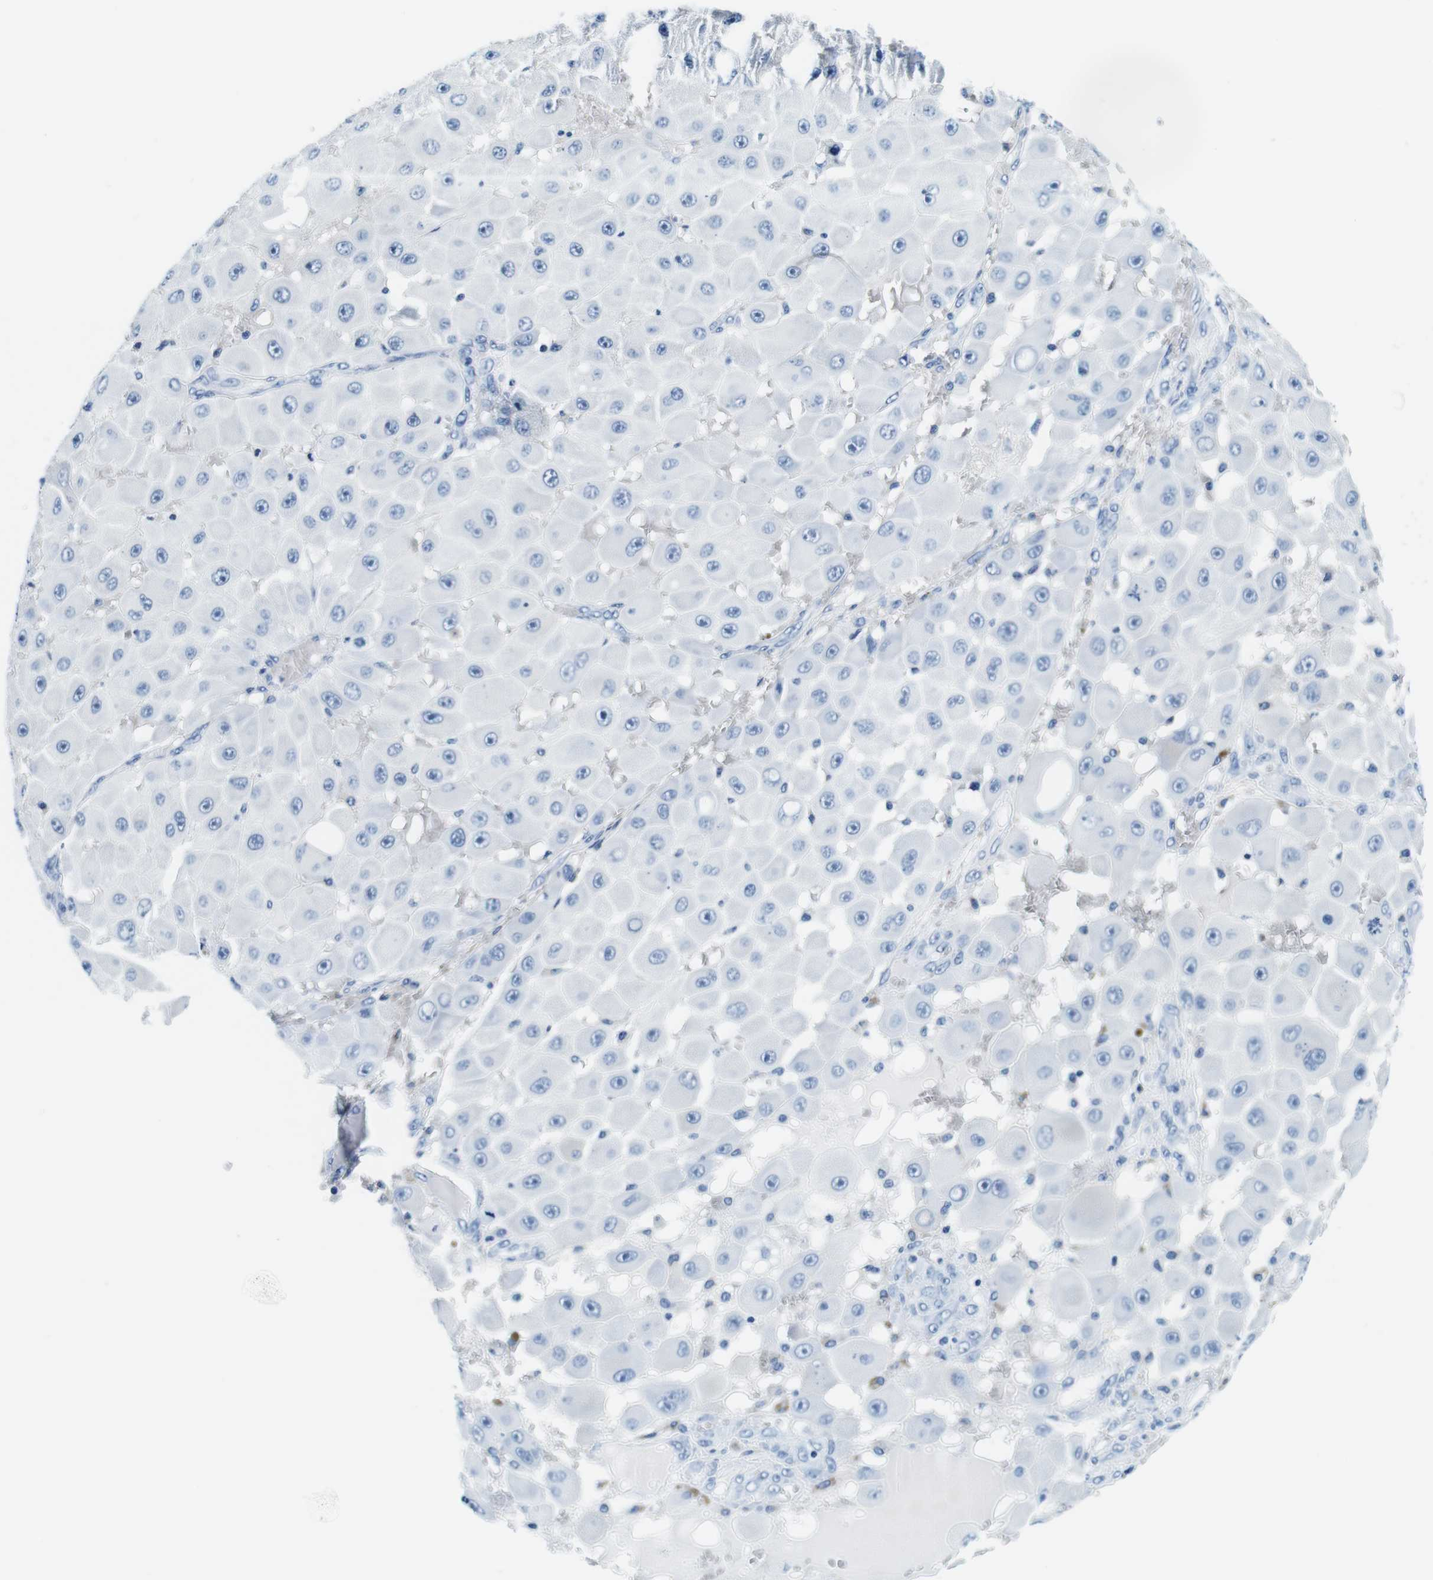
{"staining": {"intensity": "negative", "quantity": "none", "location": "none"}, "tissue": "melanoma", "cell_type": "Tumor cells", "image_type": "cancer", "snomed": [{"axis": "morphology", "description": "Malignant melanoma, NOS"}, {"axis": "topography", "description": "Skin"}], "caption": "Tumor cells are negative for protein expression in human melanoma.", "gene": "ELANE", "patient": {"sex": "female", "age": 81}}